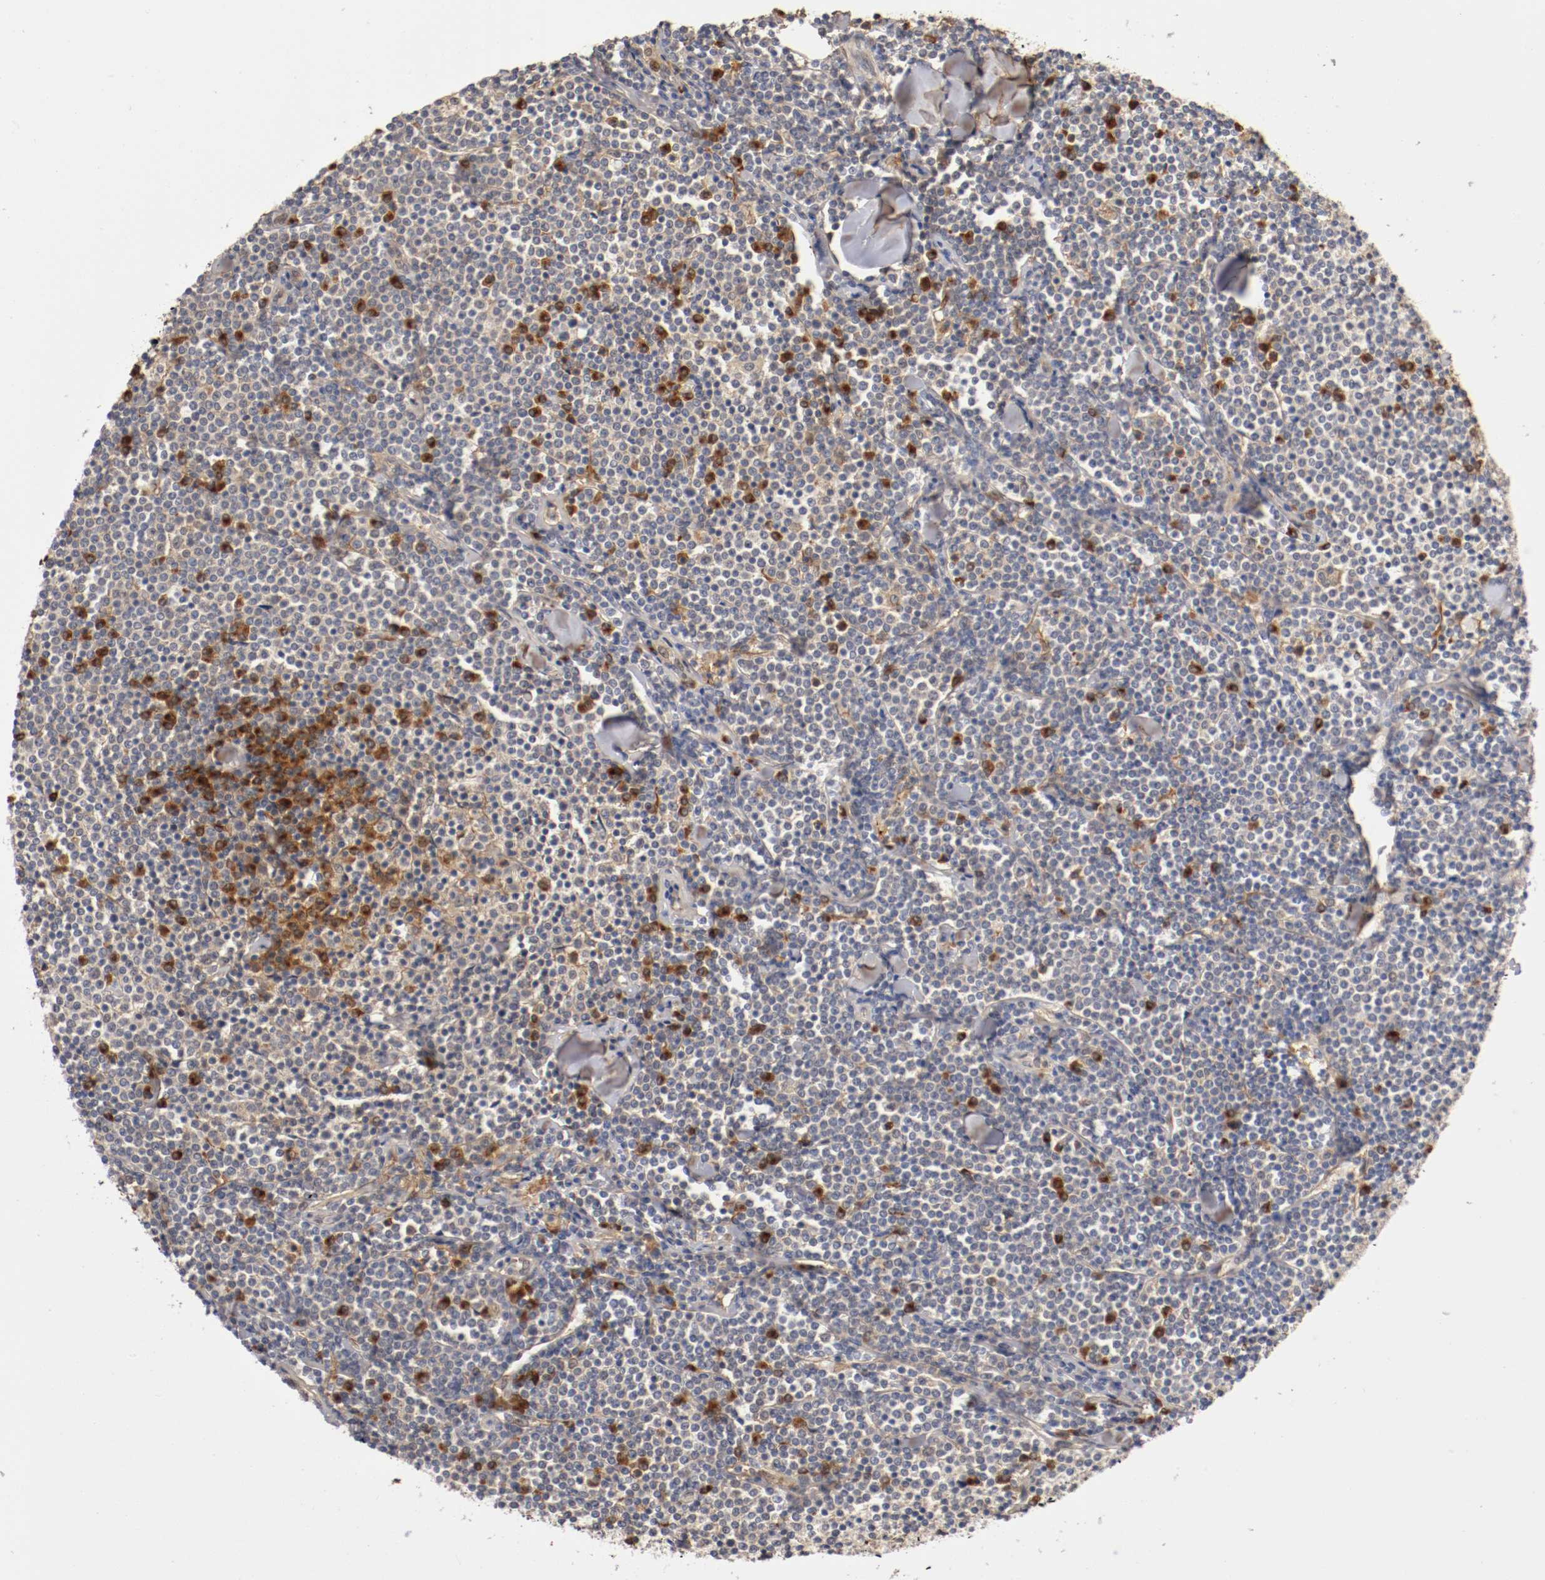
{"staining": {"intensity": "moderate", "quantity": "<25%", "location": "cytoplasmic/membranous,nuclear"}, "tissue": "lymphoma", "cell_type": "Tumor cells", "image_type": "cancer", "snomed": [{"axis": "morphology", "description": "Malignant lymphoma, non-Hodgkin's type, Low grade"}, {"axis": "topography", "description": "Soft tissue"}], "caption": "Tumor cells reveal low levels of moderate cytoplasmic/membranous and nuclear positivity in approximately <25% of cells in human malignant lymphoma, non-Hodgkin's type (low-grade). (IHC, brightfield microscopy, high magnification).", "gene": "DNMT3B", "patient": {"sex": "male", "age": 92}}